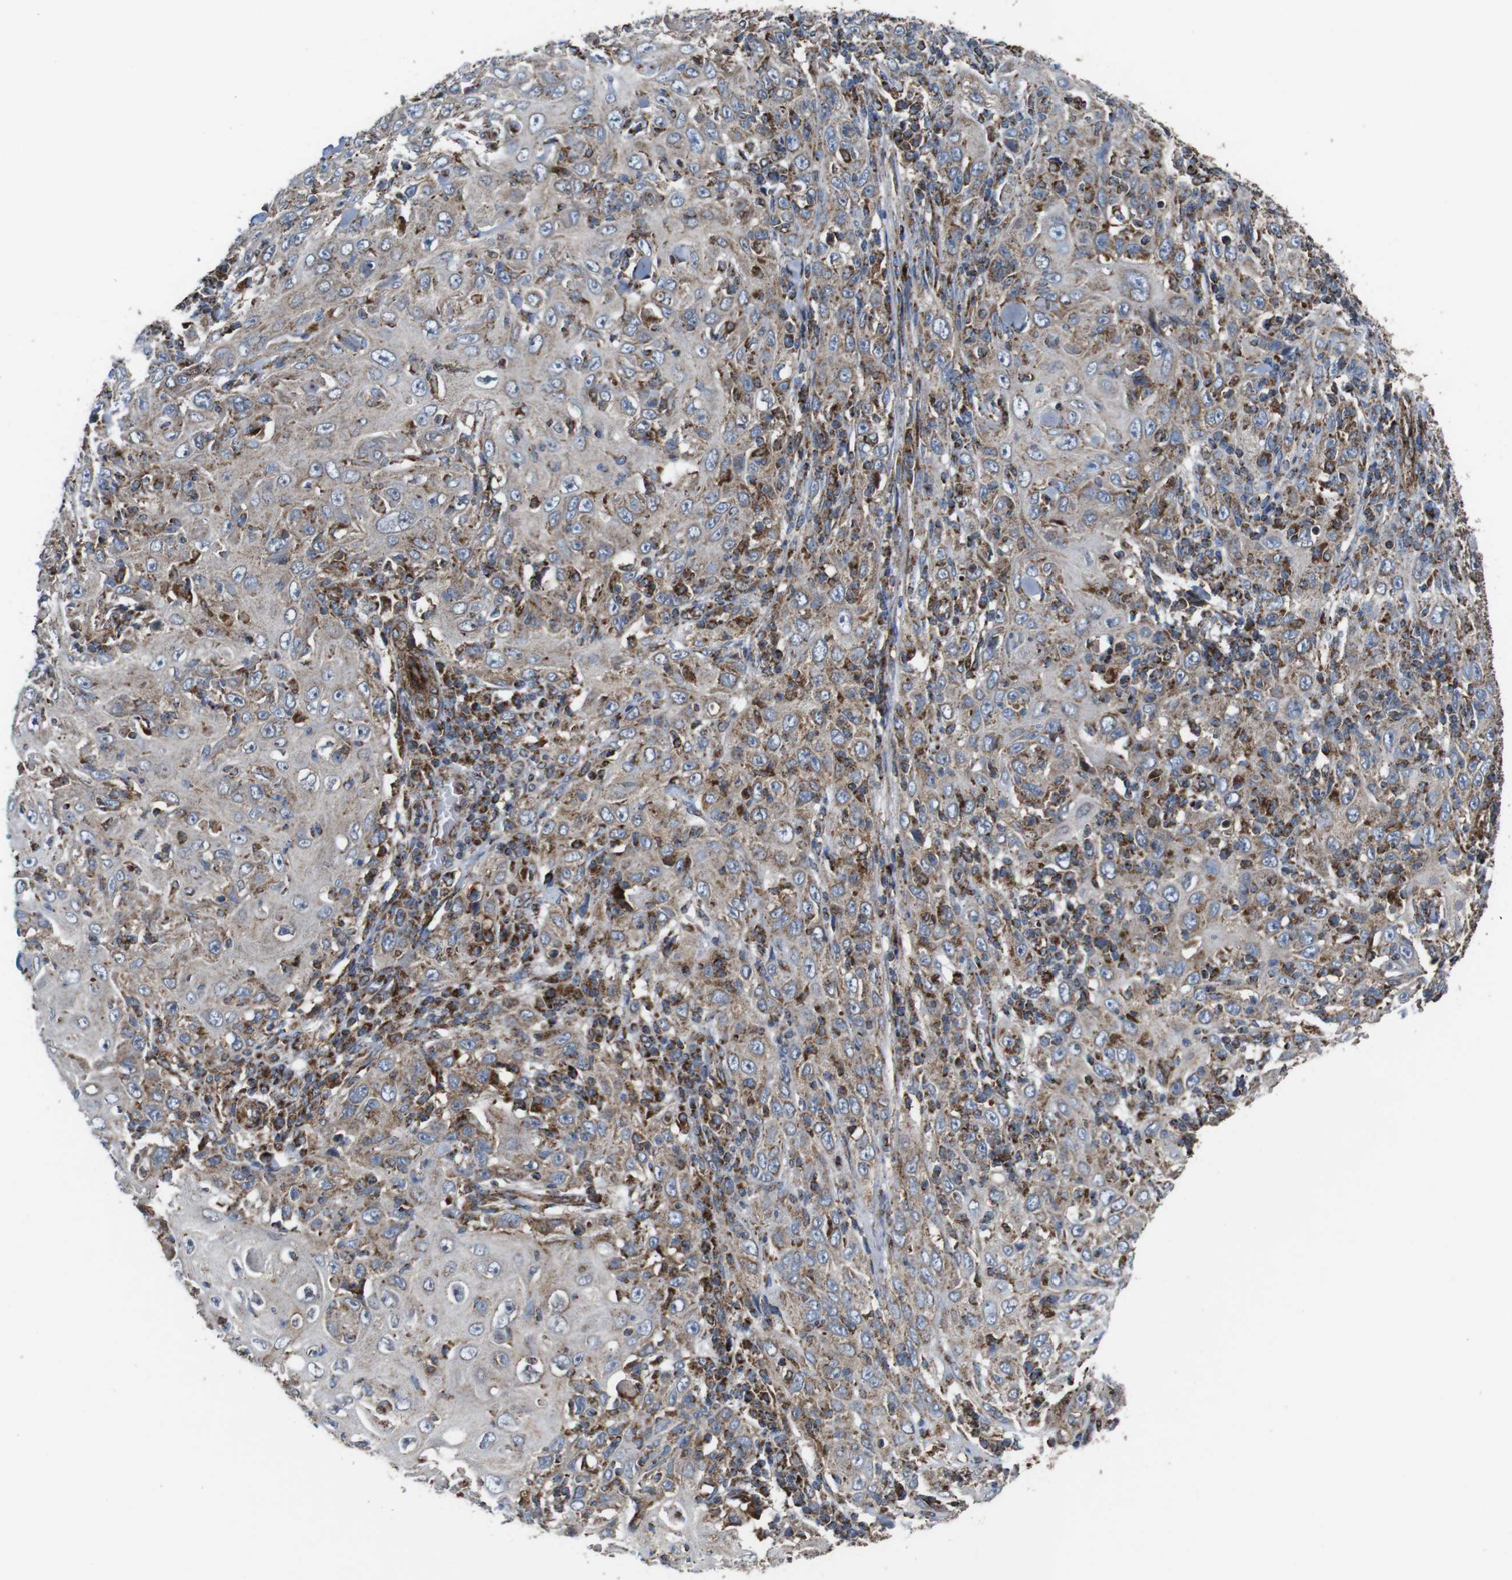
{"staining": {"intensity": "moderate", "quantity": "25%-75%", "location": "cytoplasmic/membranous"}, "tissue": "skin cancer", "cell_type": "Tumor cells", "image_type": "cancer", "snomed": [{"axis": "morphology", "description": "Squamous cell carcinoma, NOS"}, {"axis": "topography", "description": "Skin"}], "caption": "IHC image of skin cancer stained for a protein (brown), which demonstrates medium levels of moderate cytoplasmic/membranous expression in about 25%-75% of tumor cells.", "gene": "HK1", "patient": {"sex": "female", "age": 88}}